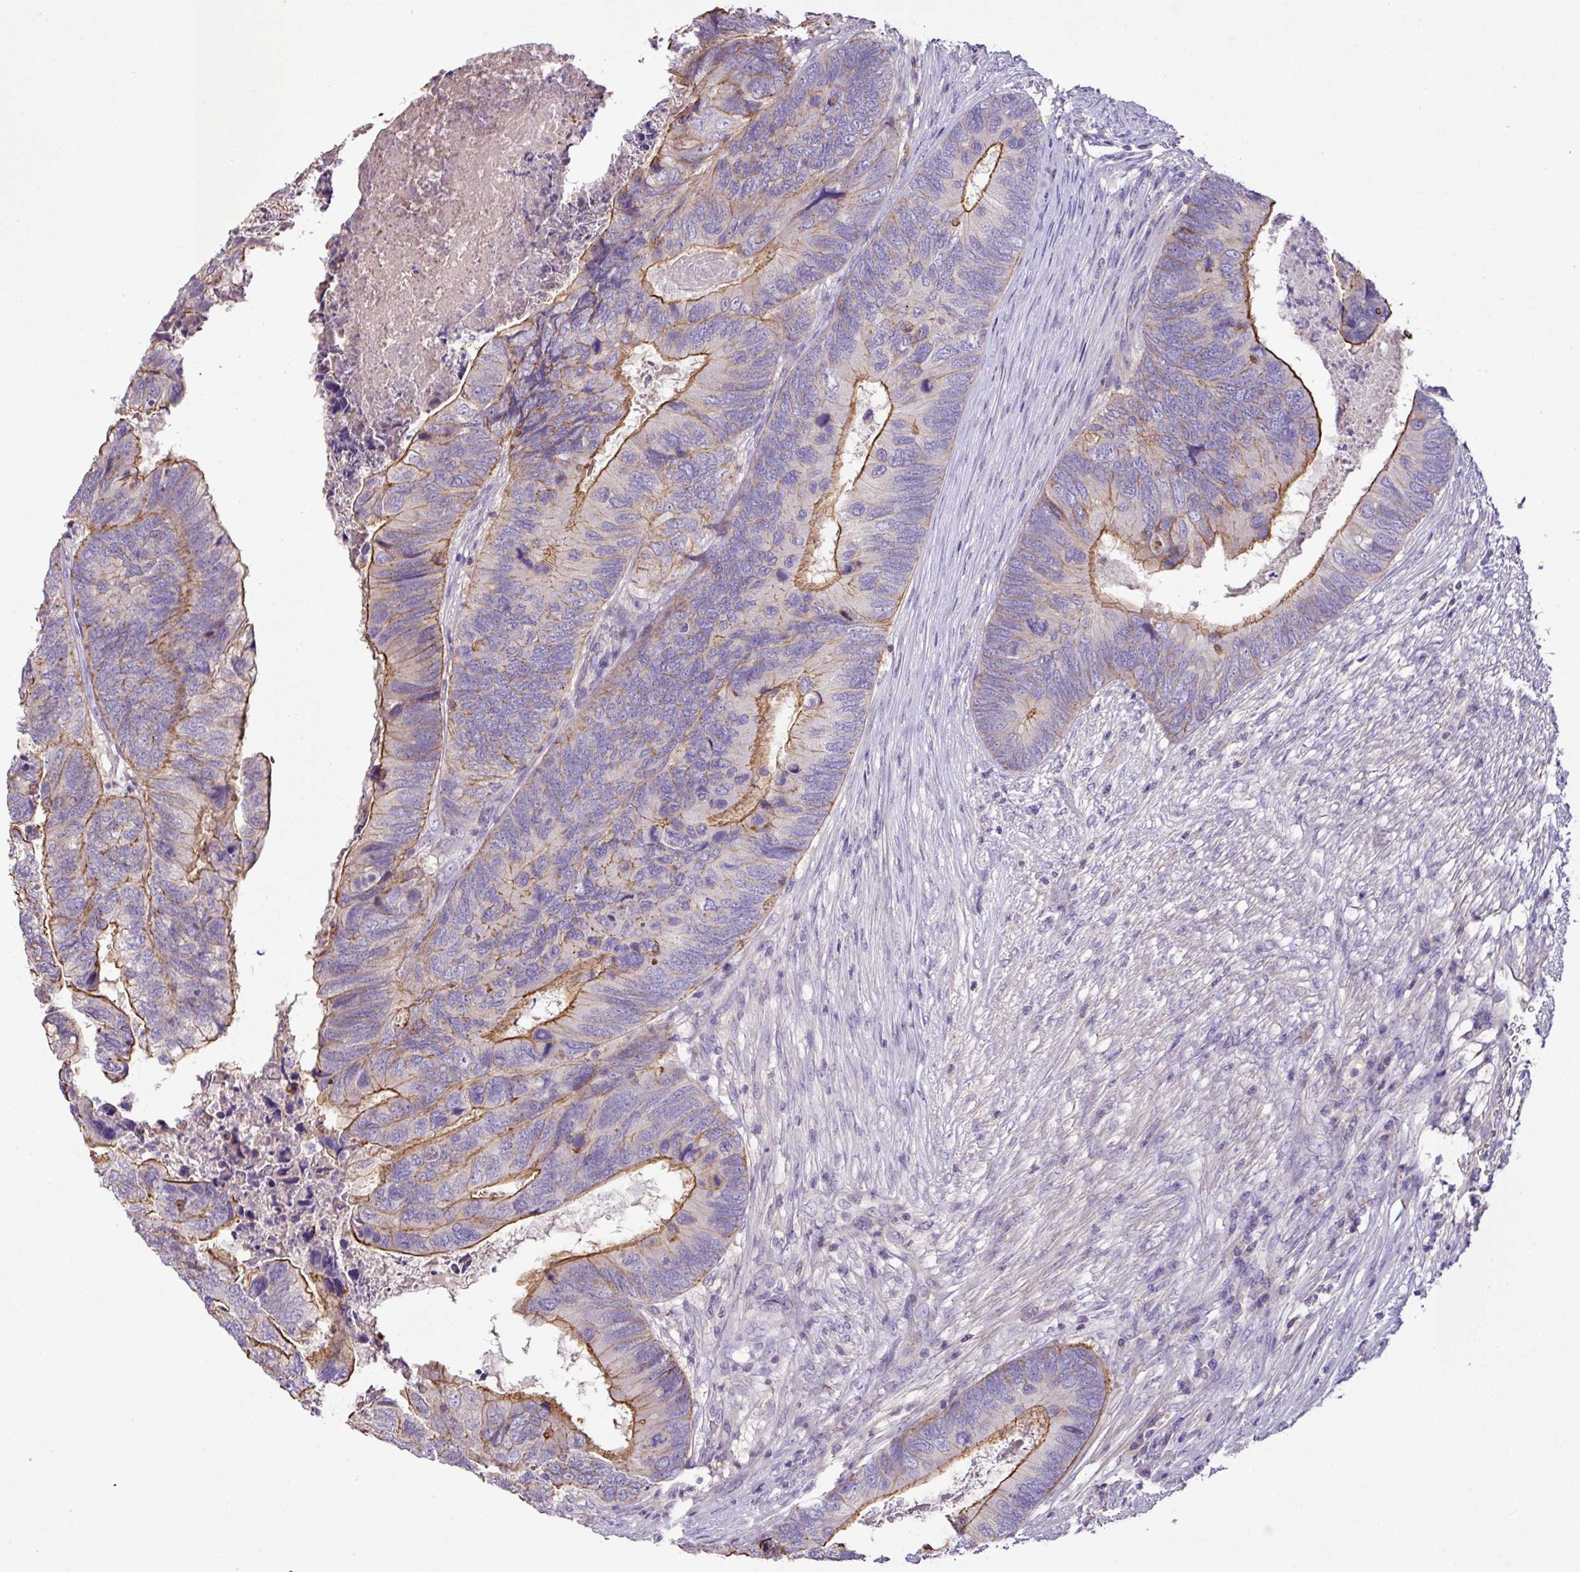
{"staining": {"intensity": "moderate", "quantity": "25%-75%", "location": "cytoplasmic/membranous"}, "tissue": "colorectal cancer", "cell_type": "Tumor cells", "image_type": "cancer", "snomed": [{"axis": "morphology", "description": "Adenocarcinoma, NOS"}, {"axis": "topography", "description": "Colon"}], "caption": "High-power microscopy captured an immunohistochemistry histopathology image of colorectal adenocarcinoma, revealing moderate cytoplasmic/membranous positivity in approximately 25%-75% of tumor cells.", "gene": "AGR3", "patient": {"sex": "female", "age": 67}}